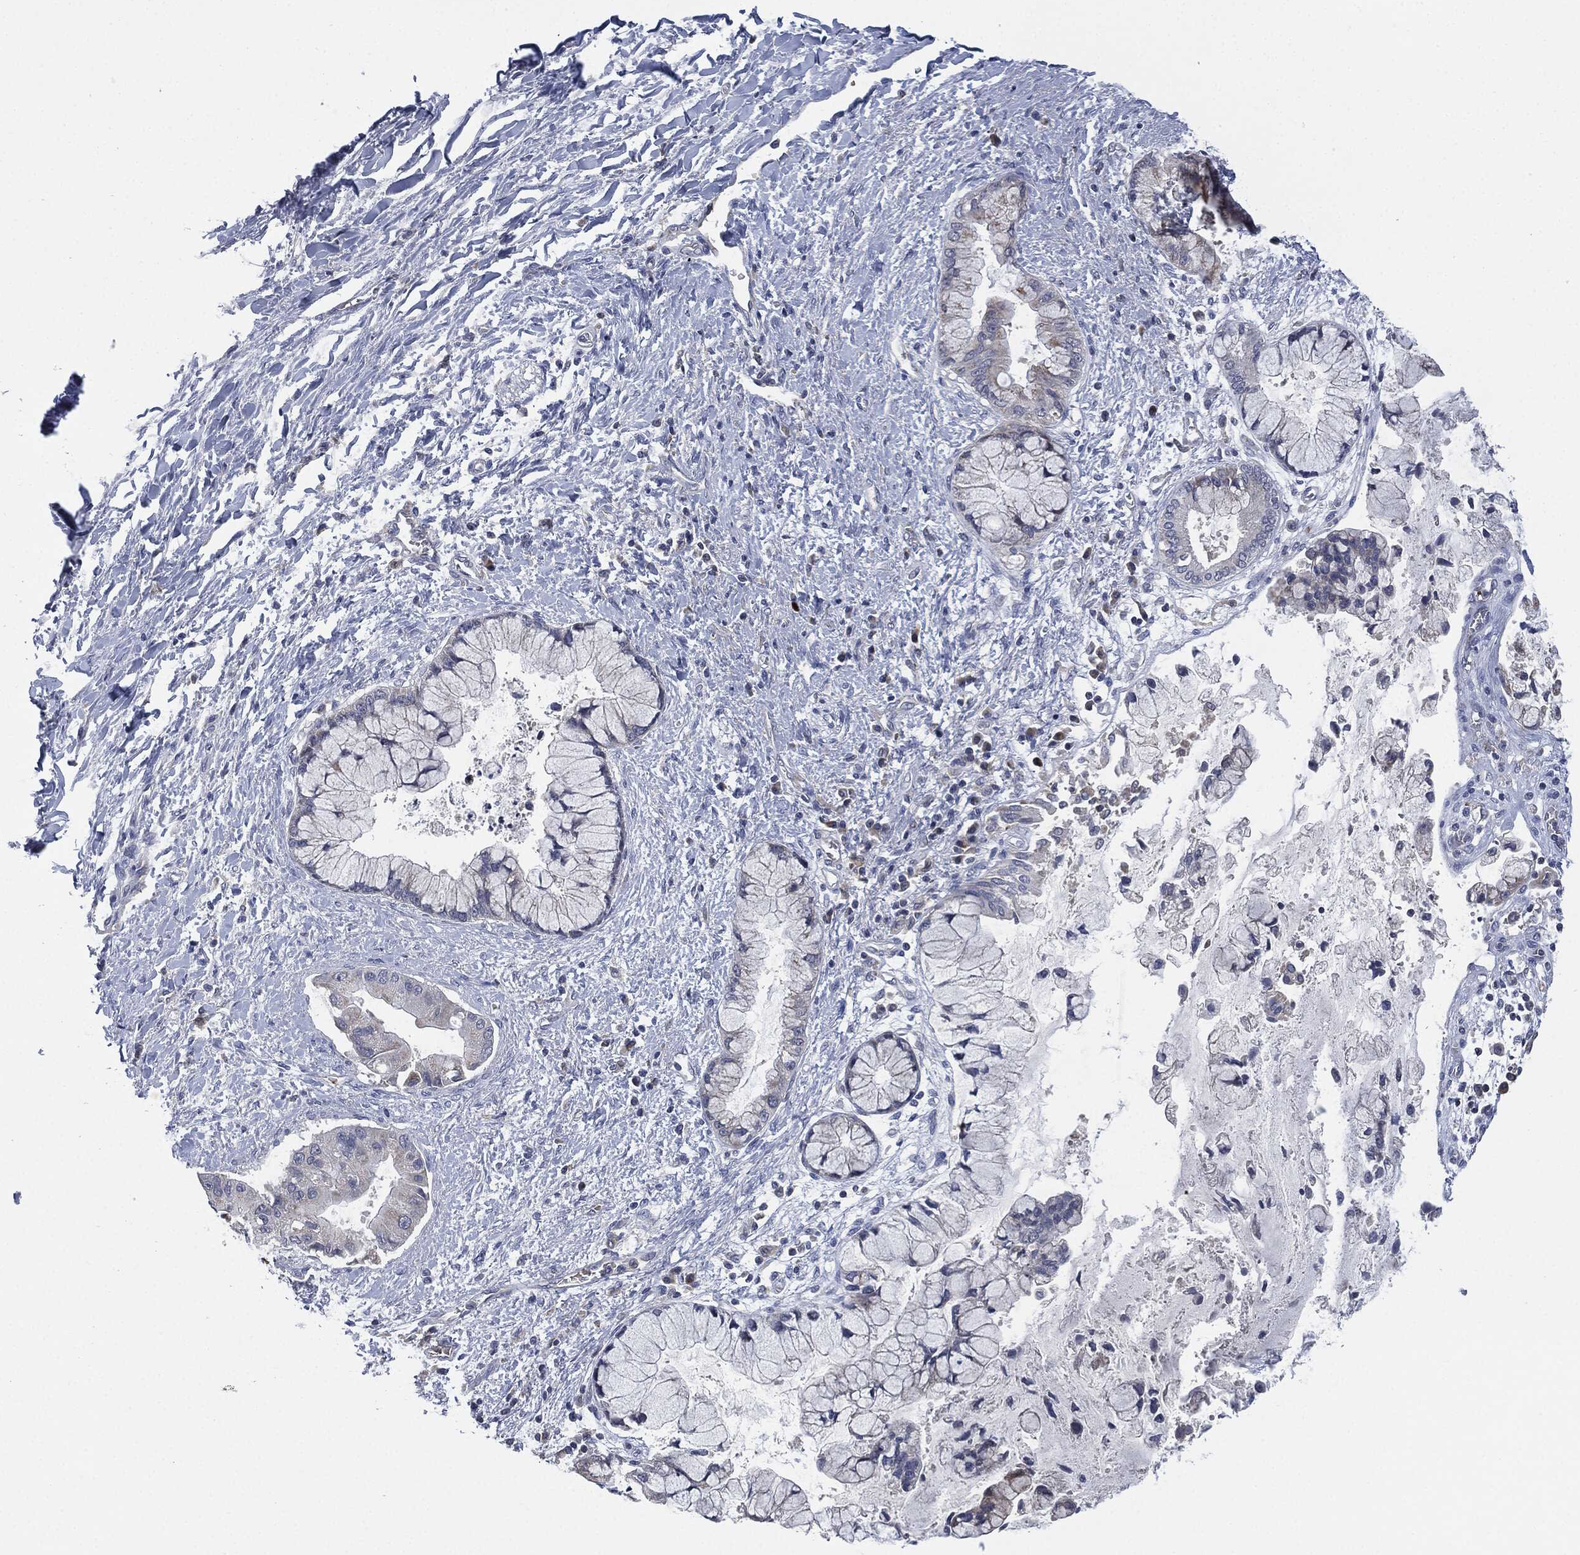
{"staining": {"intensity": "negative", "quantity": "none", "location": "none"}, "tissue": "liver cancer", "cell_type": "Tumor cells", "image_type": "cancer", "snomed": [{"axis": "morphology", "description": "Normal tissue, NOS"}, {"axis": "morphology", "description": "Cholangiocarcinoma"}, {"axis": "topography", "description": "Liver"}, {"axis": "topography", "description": "Peripheral nerve tissue"}], "caption": "This is a micrograph of IHC staining of liver cholangiocarcinoma, which shows no expression in tumor cells.", "gene": "SIGLEC9", "patient": {"sex": "male", "age": 50}}